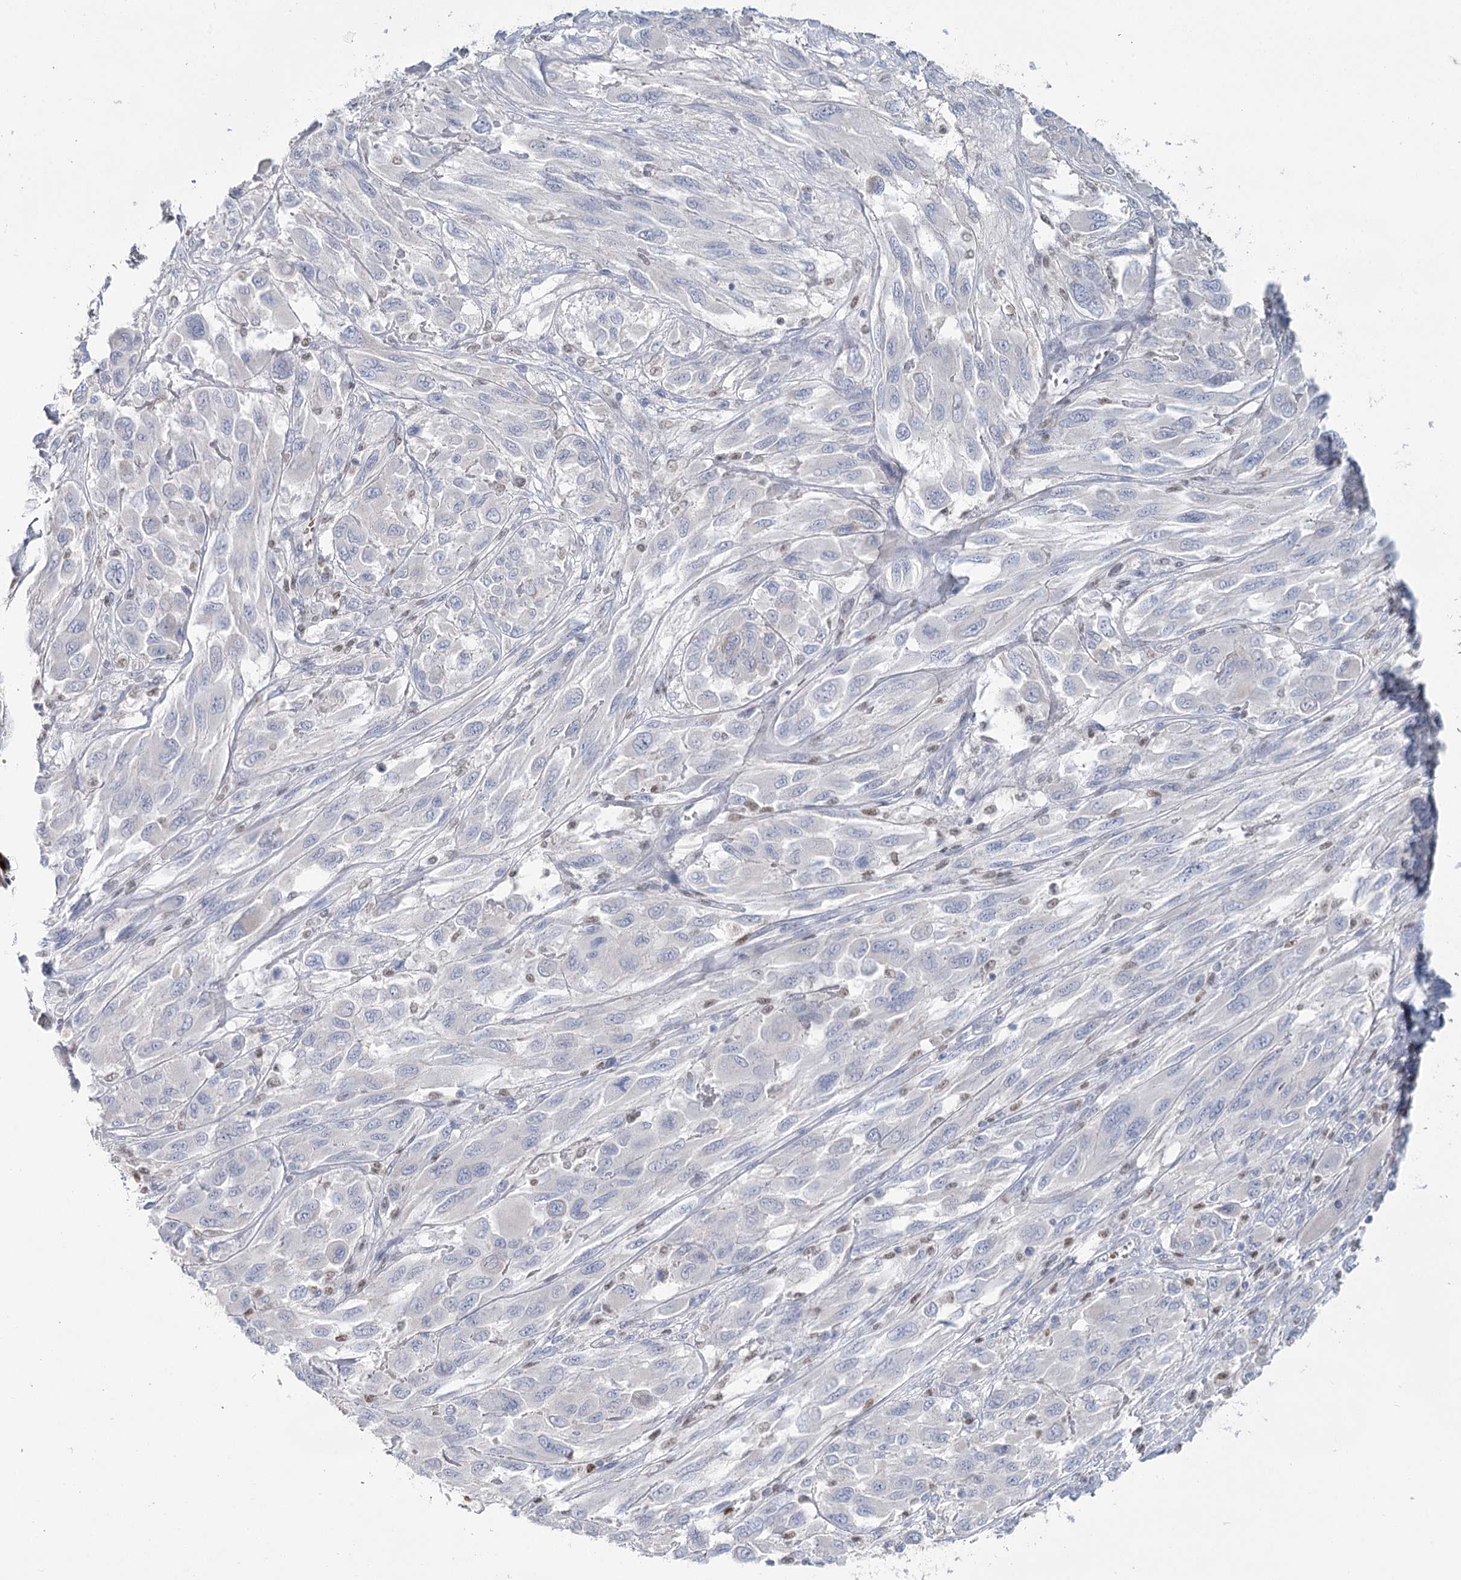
{"staining": {"intensity": "negative", "quantity": "none", "location": "none"}, "tissue": "melanoma", "cell_type": "Tumor cells", "image_type": "cancer", "snomed": [{"axis": "morphology", "description": "Malignant melanoma, NOS"}, {"axis": "topography", "description": "Skin"}], "caption": "Immunohistochemistry (IHC) image of human malignant melanoma stained for a protein (brown), which reveals no staining in tumor cells.", "gene": "IGSF3", "patient": {"sex": "female", "age": 91}}